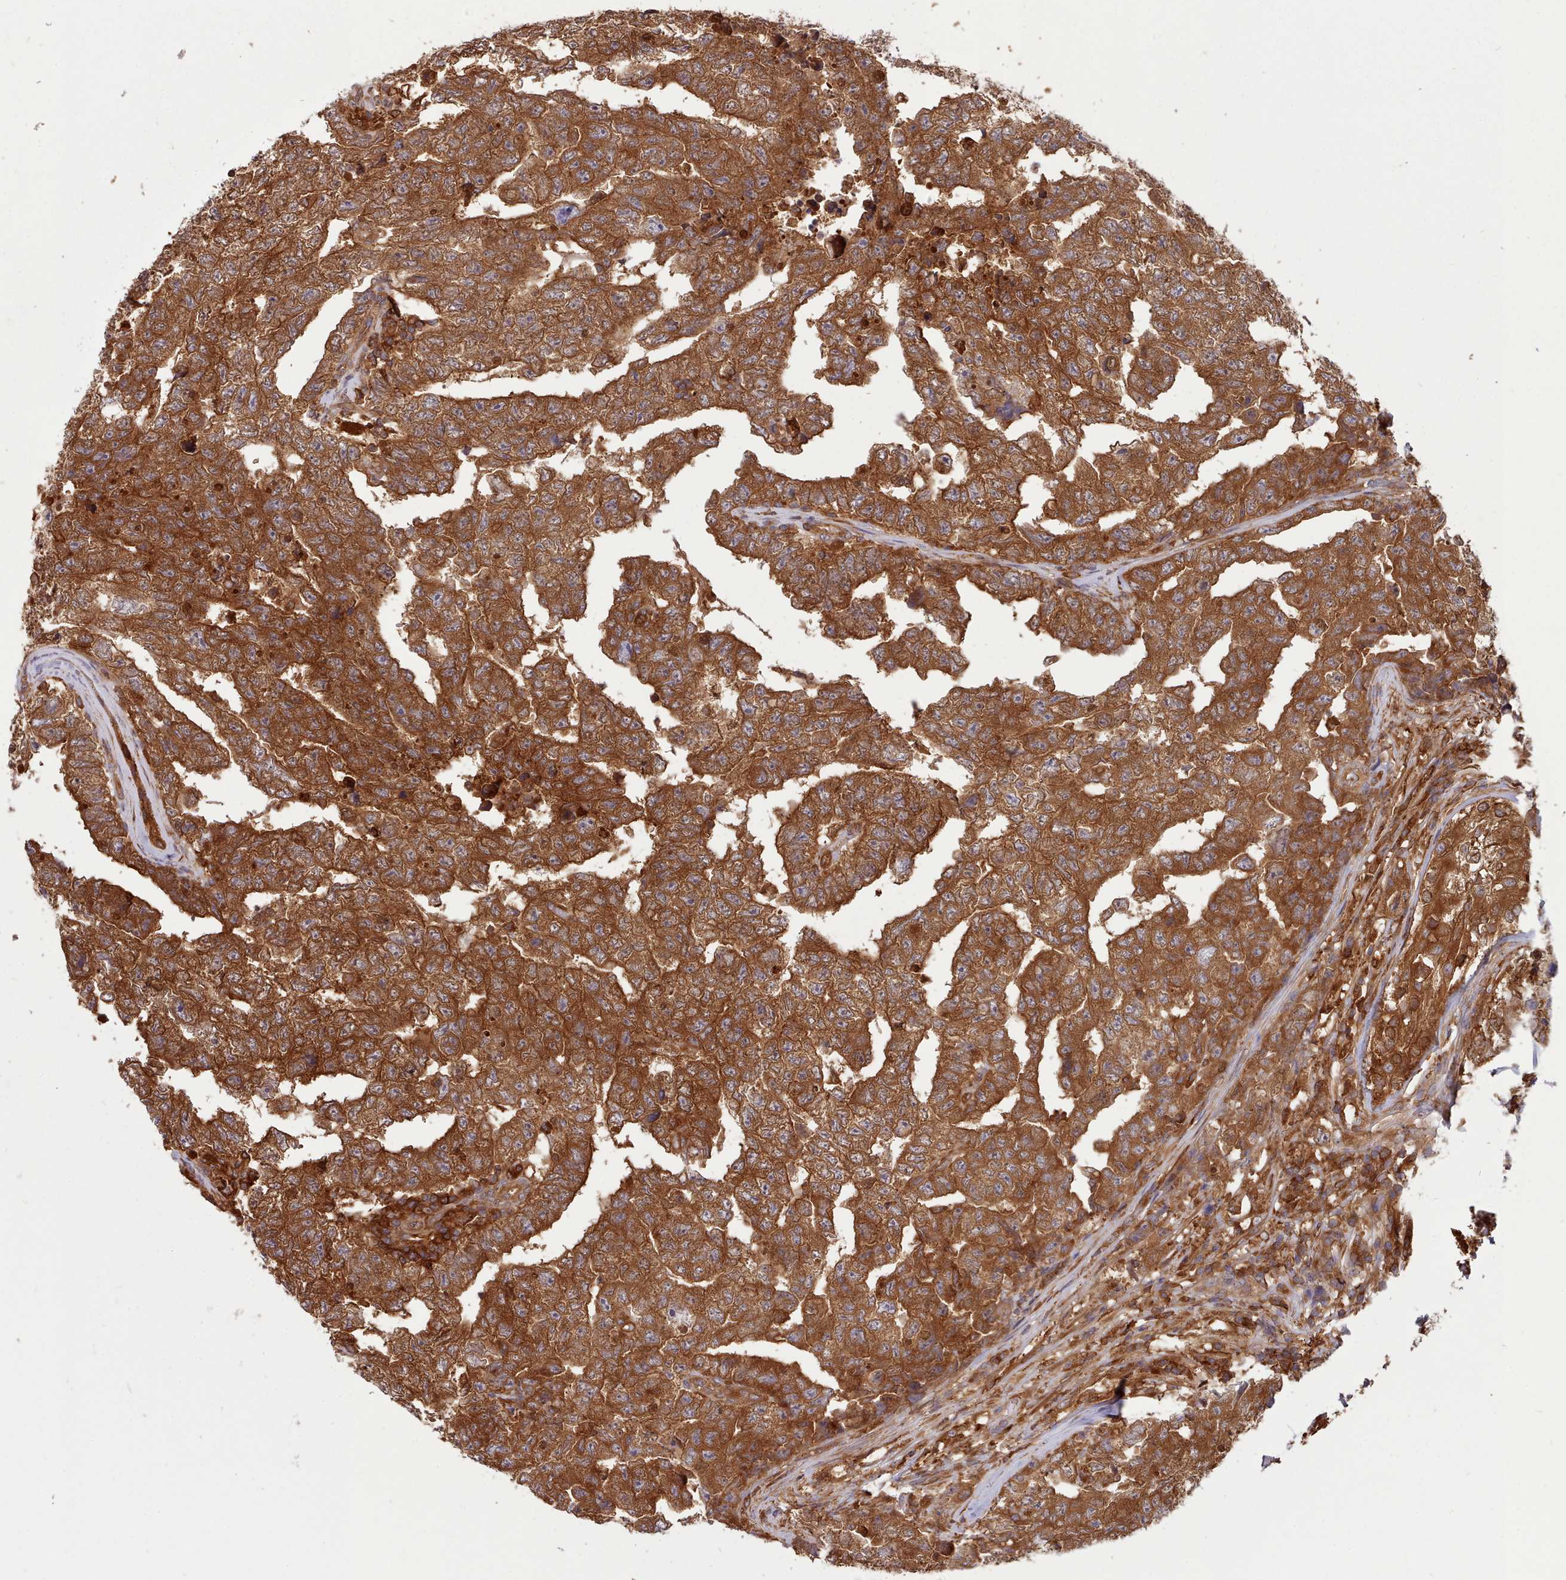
{"staining": {"intensity": "strong", "quantity": ">75%", "location": "cytoplasmic/membranous"}, "tissue": "testis cancer", "cell_type": "Tumor cells", "image_type": "cancer", "snomed": [{"axis": "morphology", "description": "Carcinoma, Embryonal, NOS"}, {"axis": "topography", "description": "Testis"}], "caption": "Approximately >75% of tumor cells in testis embryonal carcinoma demonstrate strong cytoplasmic/membranous protein positivity as visualized by brown immunohistochemical staining.", "gene": "SLC4A9", "patient": {"sex": "male", "age": 25}}